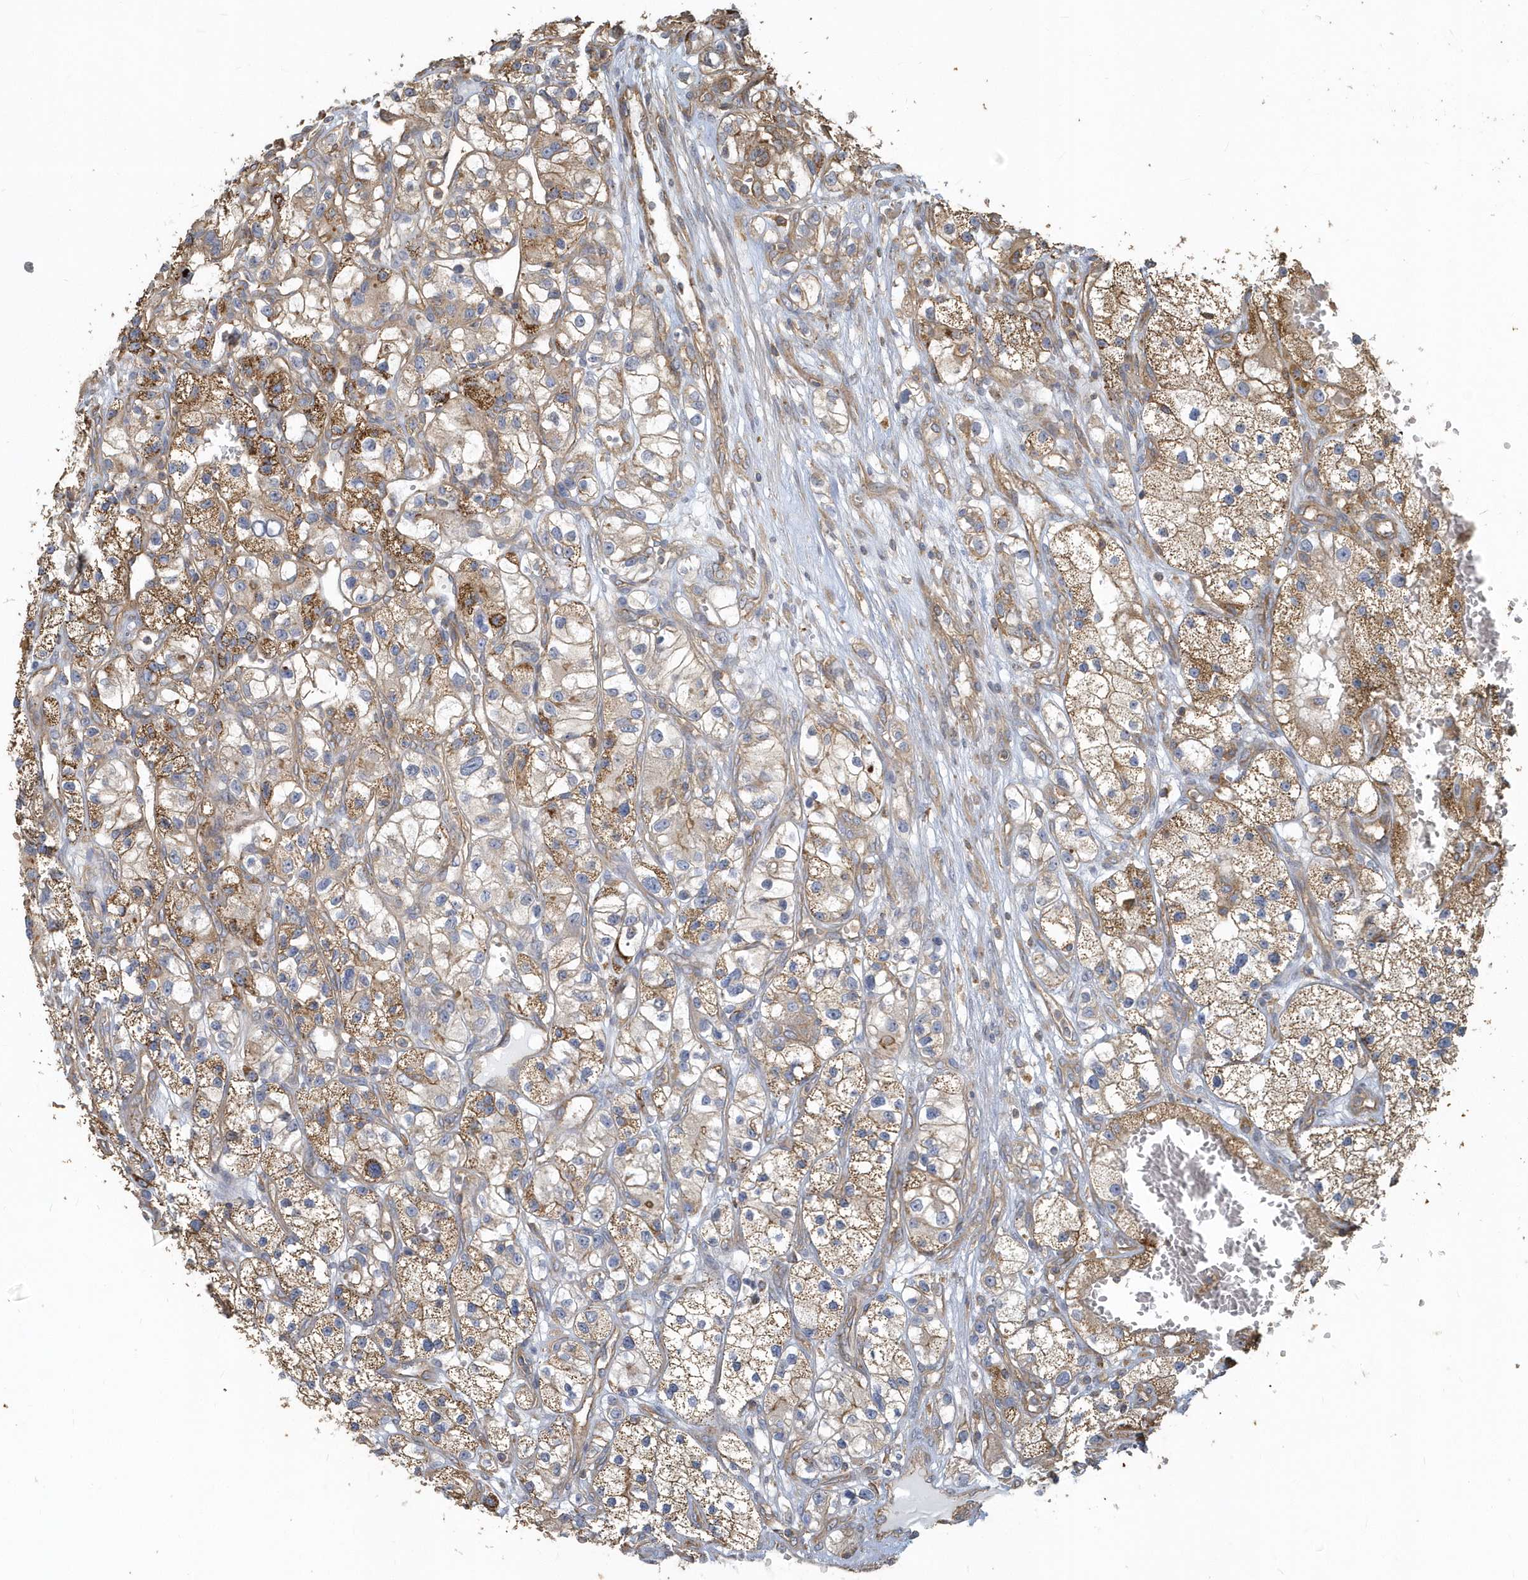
{"staining": {"intensity": "moderate", "quantity": ">75%", "location": "cytoplasmic/membranous"}, "tissue": "renal cancer", "cell_type": "Tumor cells", "image_type": "cancer", "snomed": [{"axis": "morphology", "description": "Adenocarcinoma, NOS"}, {"axis": "topography", "description": "Kidney"}], "caption": "A histopathology image showing moderate cytoplasmic/membranous expression in about >75% of tumor cells in renal cancer, as visualized by brown immunohistochemical staining.", "gene": "TRAIP", "patient": {"sex": "female", "age": 57}}